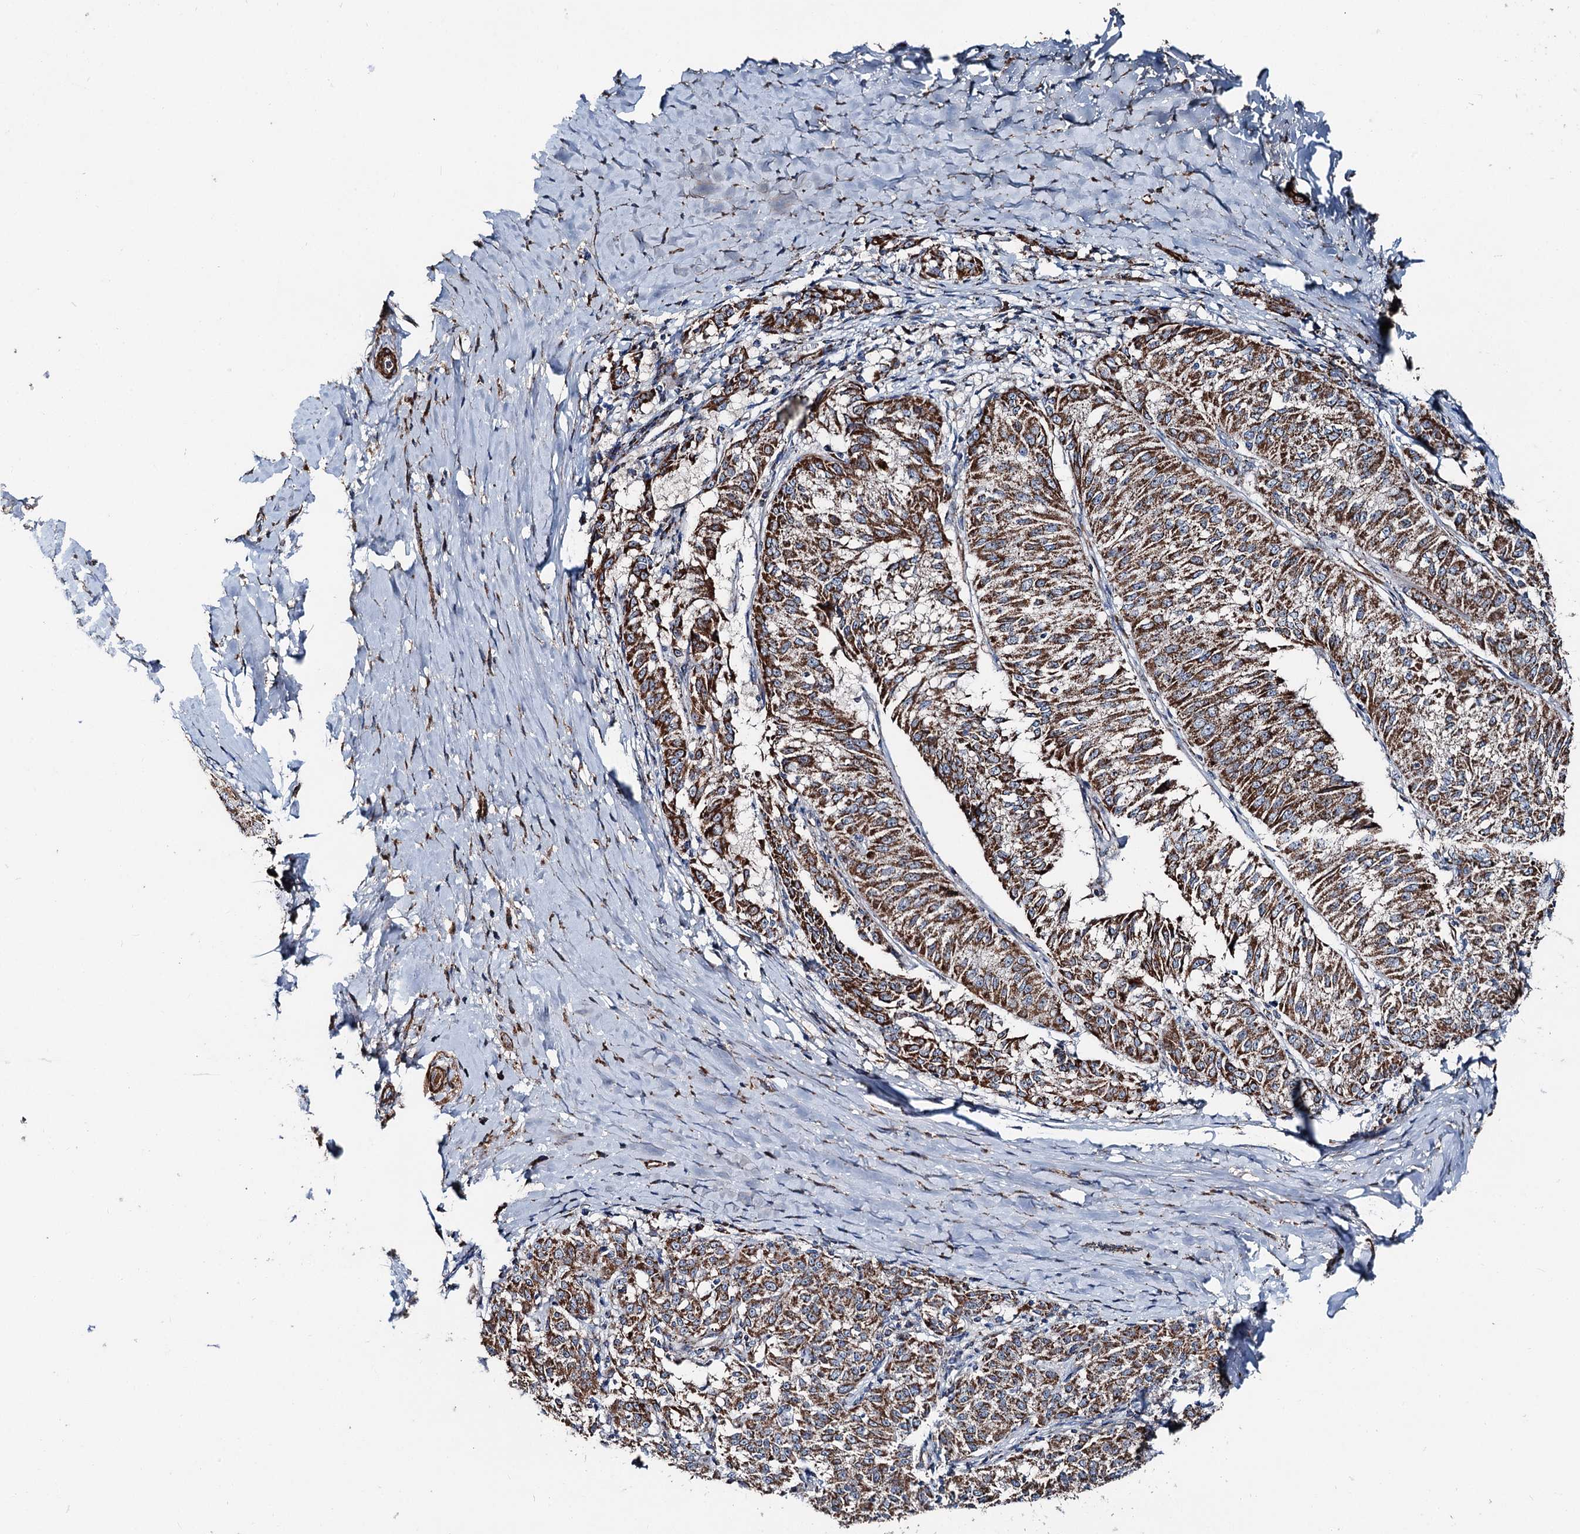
{"staining": {"intensity": "strong", "quantity": ">75%", "location": "cytoplasmic/membranous"}, "tissue": "melanoma", "cell_type": "Tumor cells", "image_type": "cancer", "snomed": [{"axis": "morphology", "description": "Malignant melanoma, NOS"}, {"axis": "topography", "description": "Skin"}], "caption": "Immunohistochemical staining of human malignant melanoma shows strong cytoplasmic/membranous protein expression in approximately >75% of tumor cells.", "gene": "DDIAS", "patient": {"sex": "female", "age": 72}}